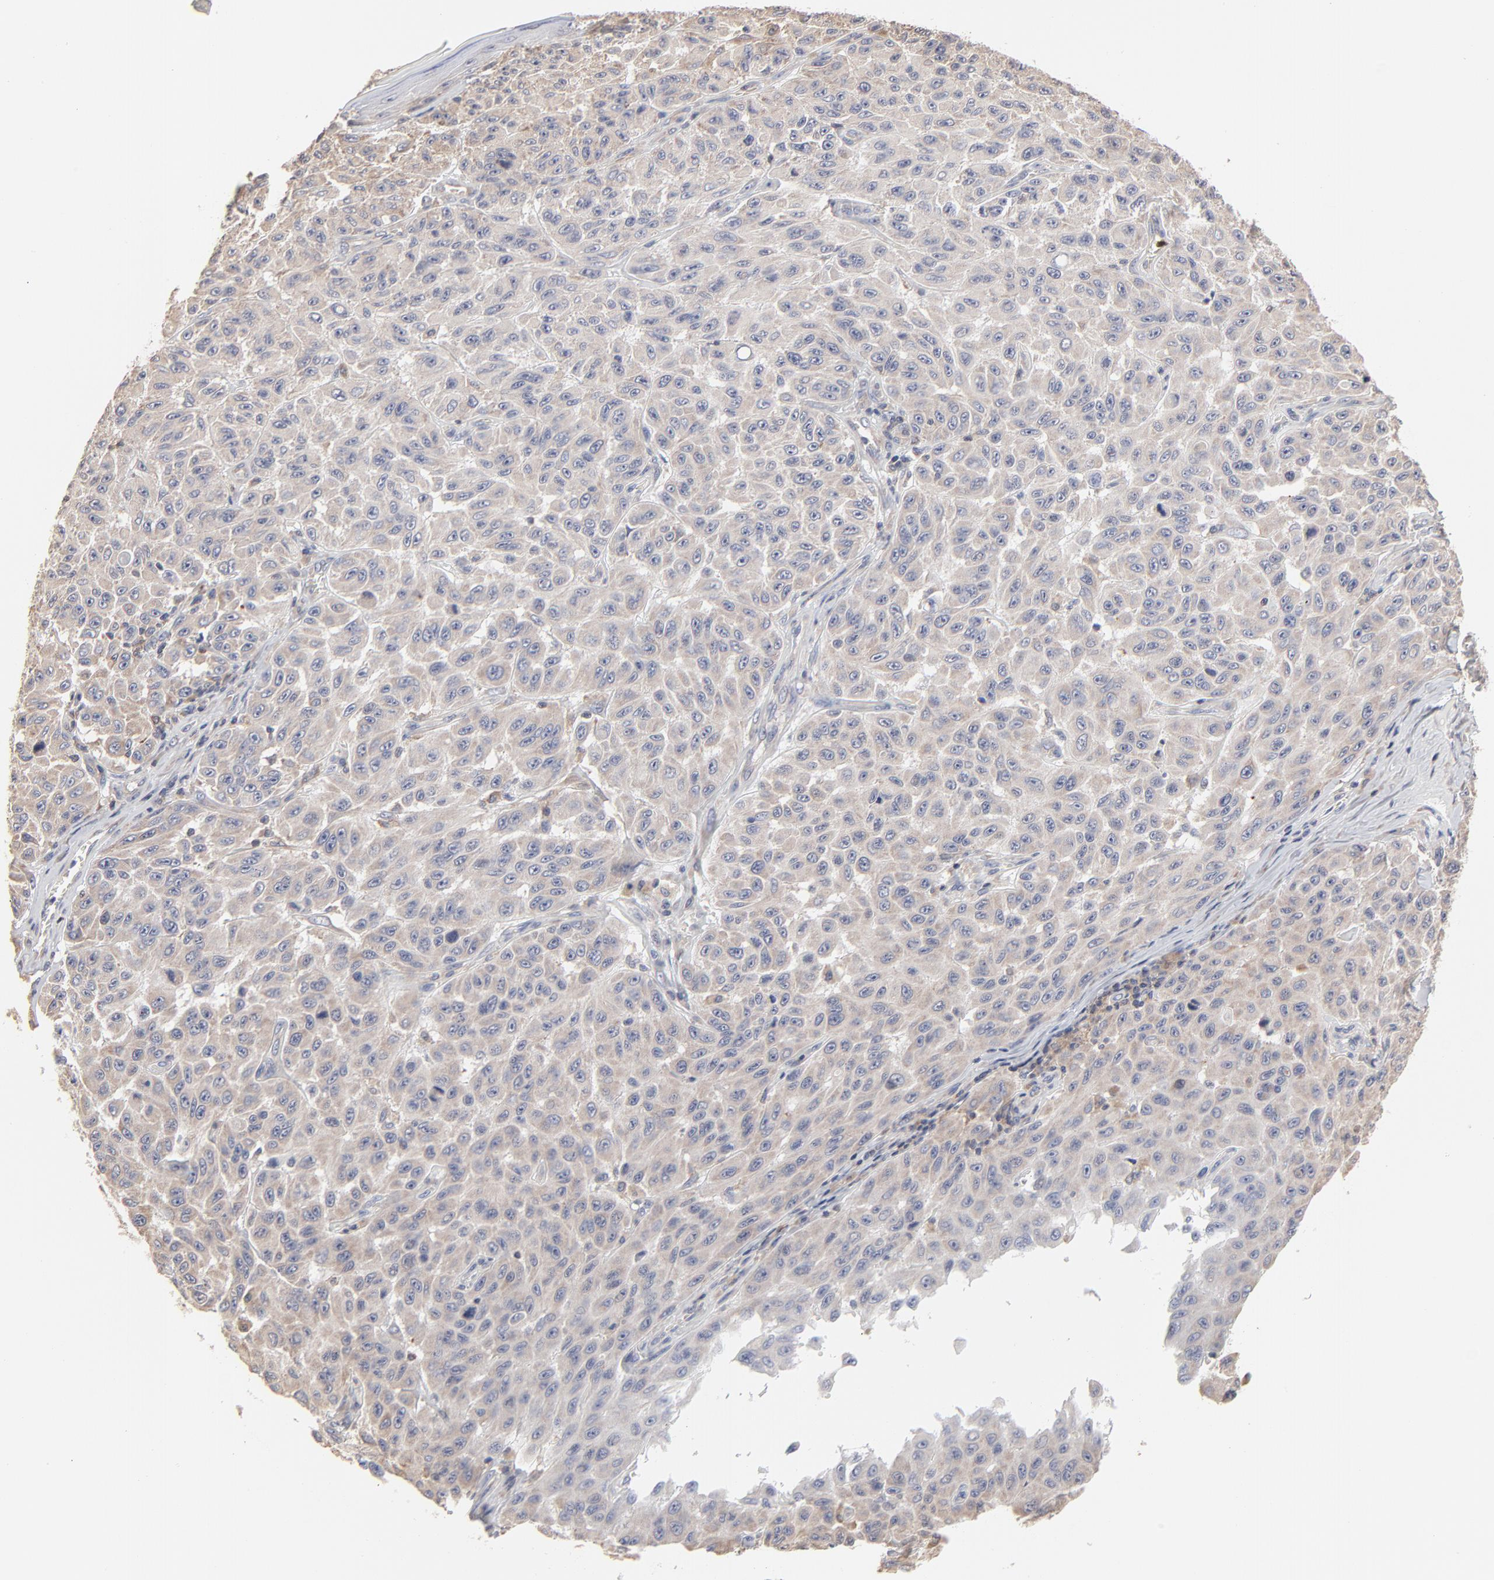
{"staining": {"intensity": "weak", "quantity": ">75%", "location": "cytoplasmic/membranous"}, "tissue": "melanoma", "cell_type": "Tumor cells", "image_type": "cancer", "snomed": [{"axis": "morphology", "description": "Malignant melanoma, NOS"}, {"axis": "topography", "description": "Skin"}], "caption": "A histopathology image showing weak cytoplasmic/membranous expression in about >75% of tumor cells in malignant melanoma, as visualized by brown immunohistochemical staining.", "gene": "RNF213", "patient": {"sex": "male", "age": 30}}